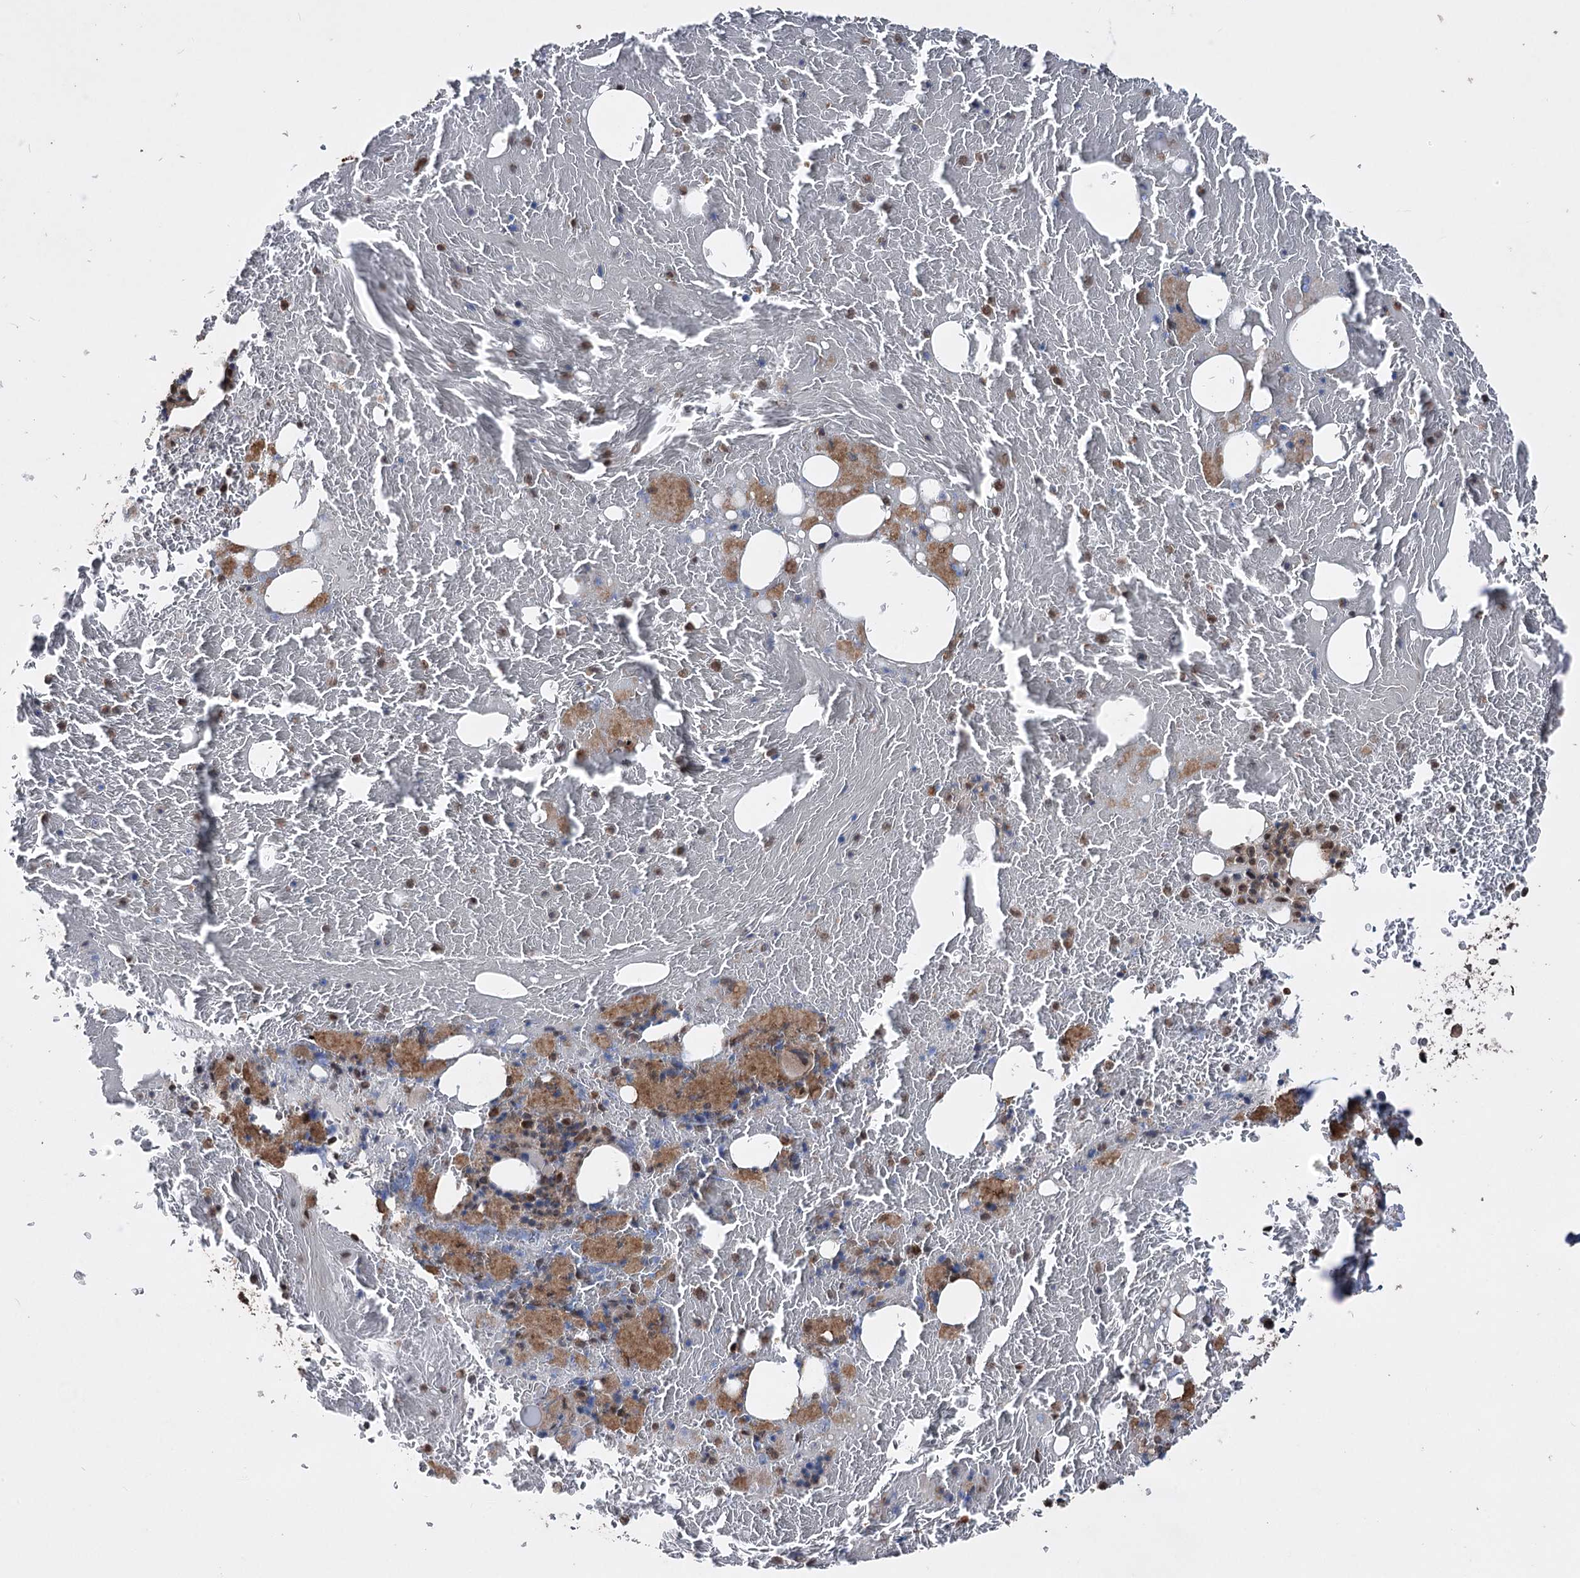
{"staining": {"intensity": "moderate", "quantity": "25%-75%", "location": "nuclear"}, "tissue": "bone marrow", "cell_type": "Hematopoietic cells", "image_type": "normal", "snomed": [{"axis": "morphology", "description": "Normal tissue, NOS"}, {"axis": "topography", "description": "Bone marrow"}], "caption": "Protein analysis of benign bone marrow shows moderate nuclear staining in about 25%-75% of hematopoietic cells.", "gene": "CPNE8", "patient": {"sex": "male", "age": 79}}